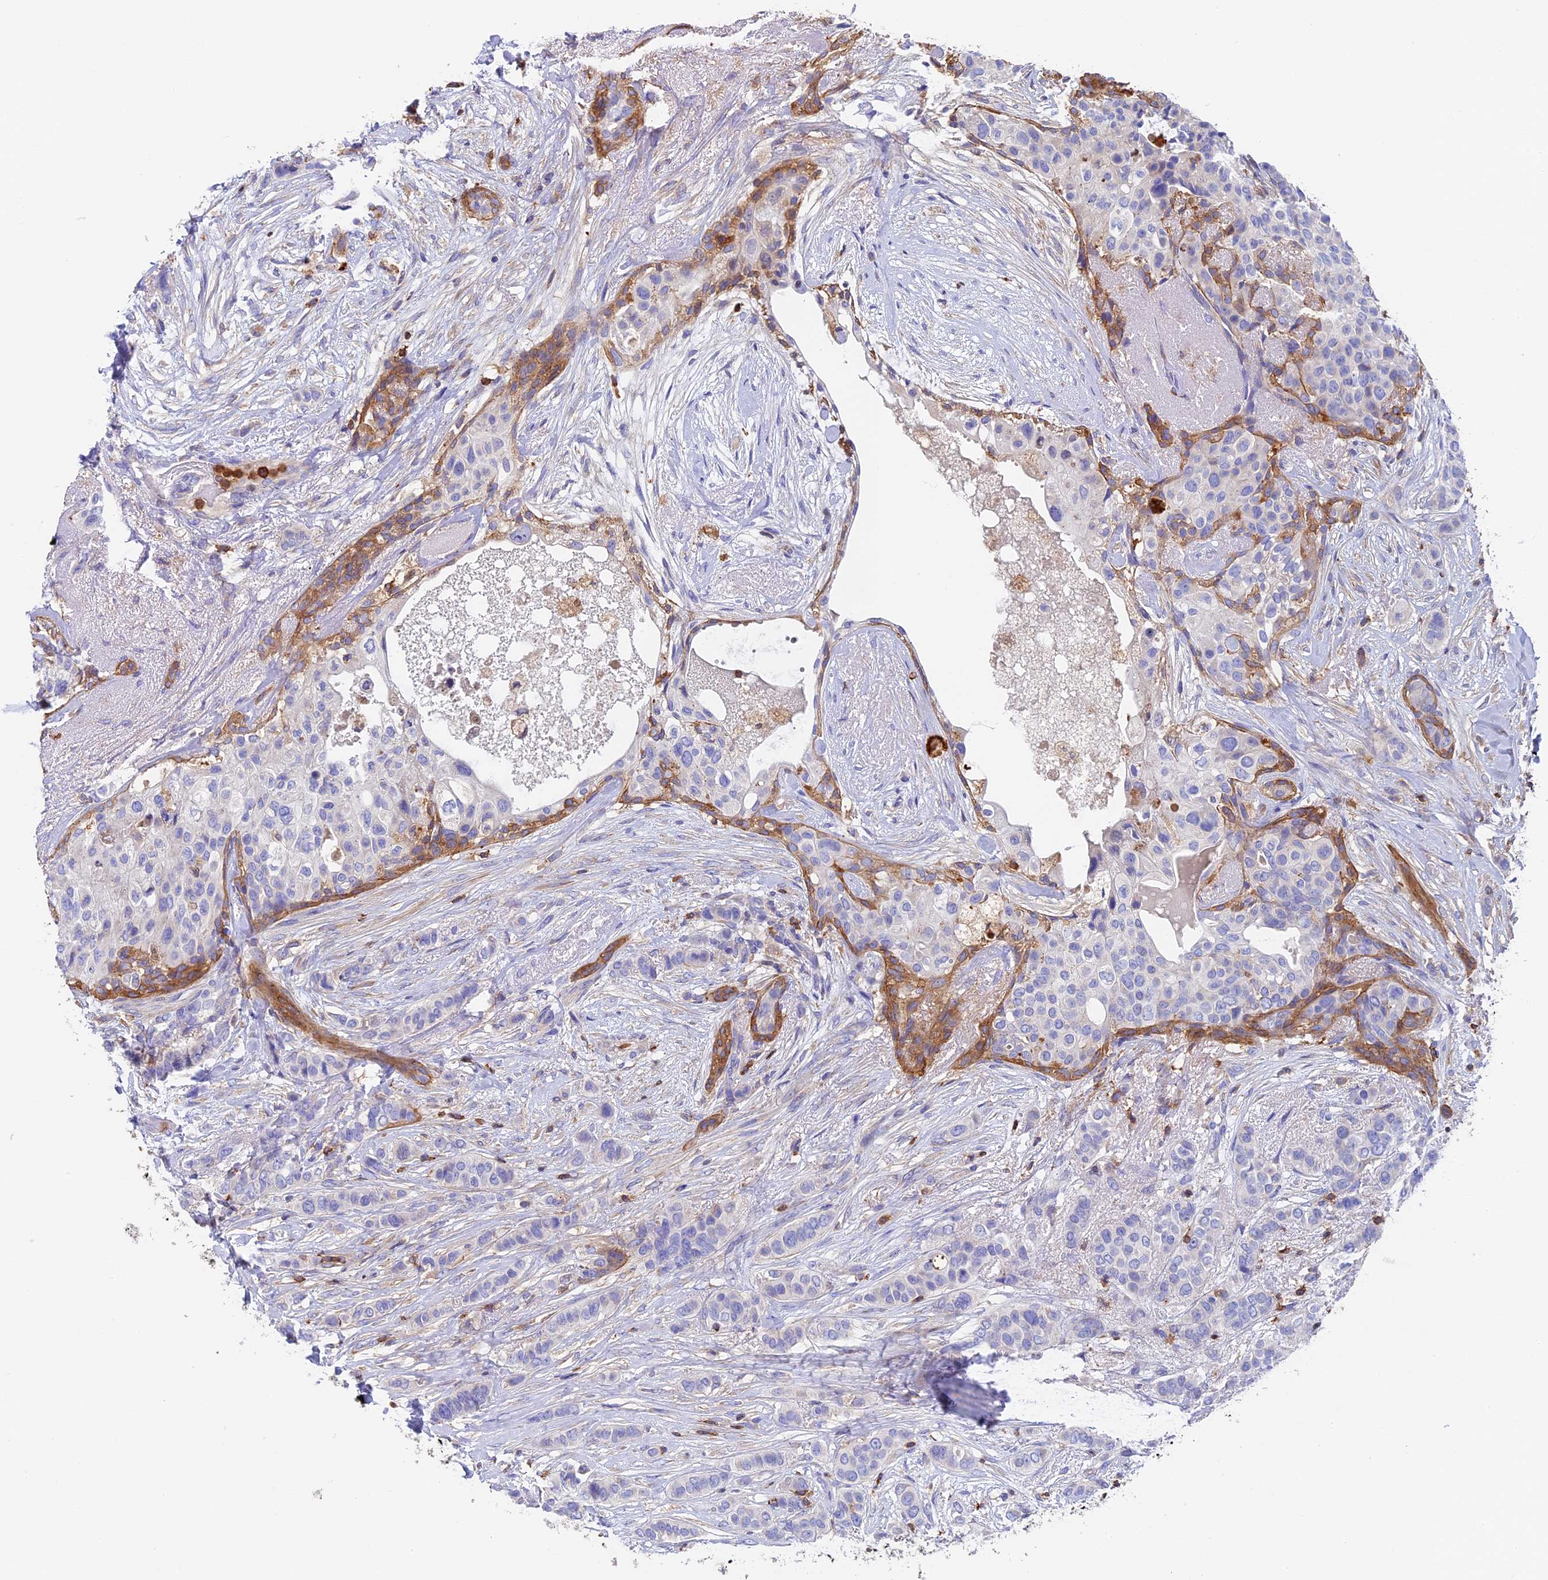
{"staining": {"intensity": "negative", "quantity": "none", "location": "none"}, "tissue": "breast cancer", "cell_type": "Tumor cells", "image_type": "cancer", "snomed": [{"axis": "morphology", "description": "Lobular carcinoma"}, {"axis": "topography", "description": "Breast"}], "caption": "A histopathology image of human breast lobular carcinoma is negative for staining in tumor cells. Nuclei are stained in blue.", "gene": "ADAT1", "patient": {"sex": "female", "age": 51}}